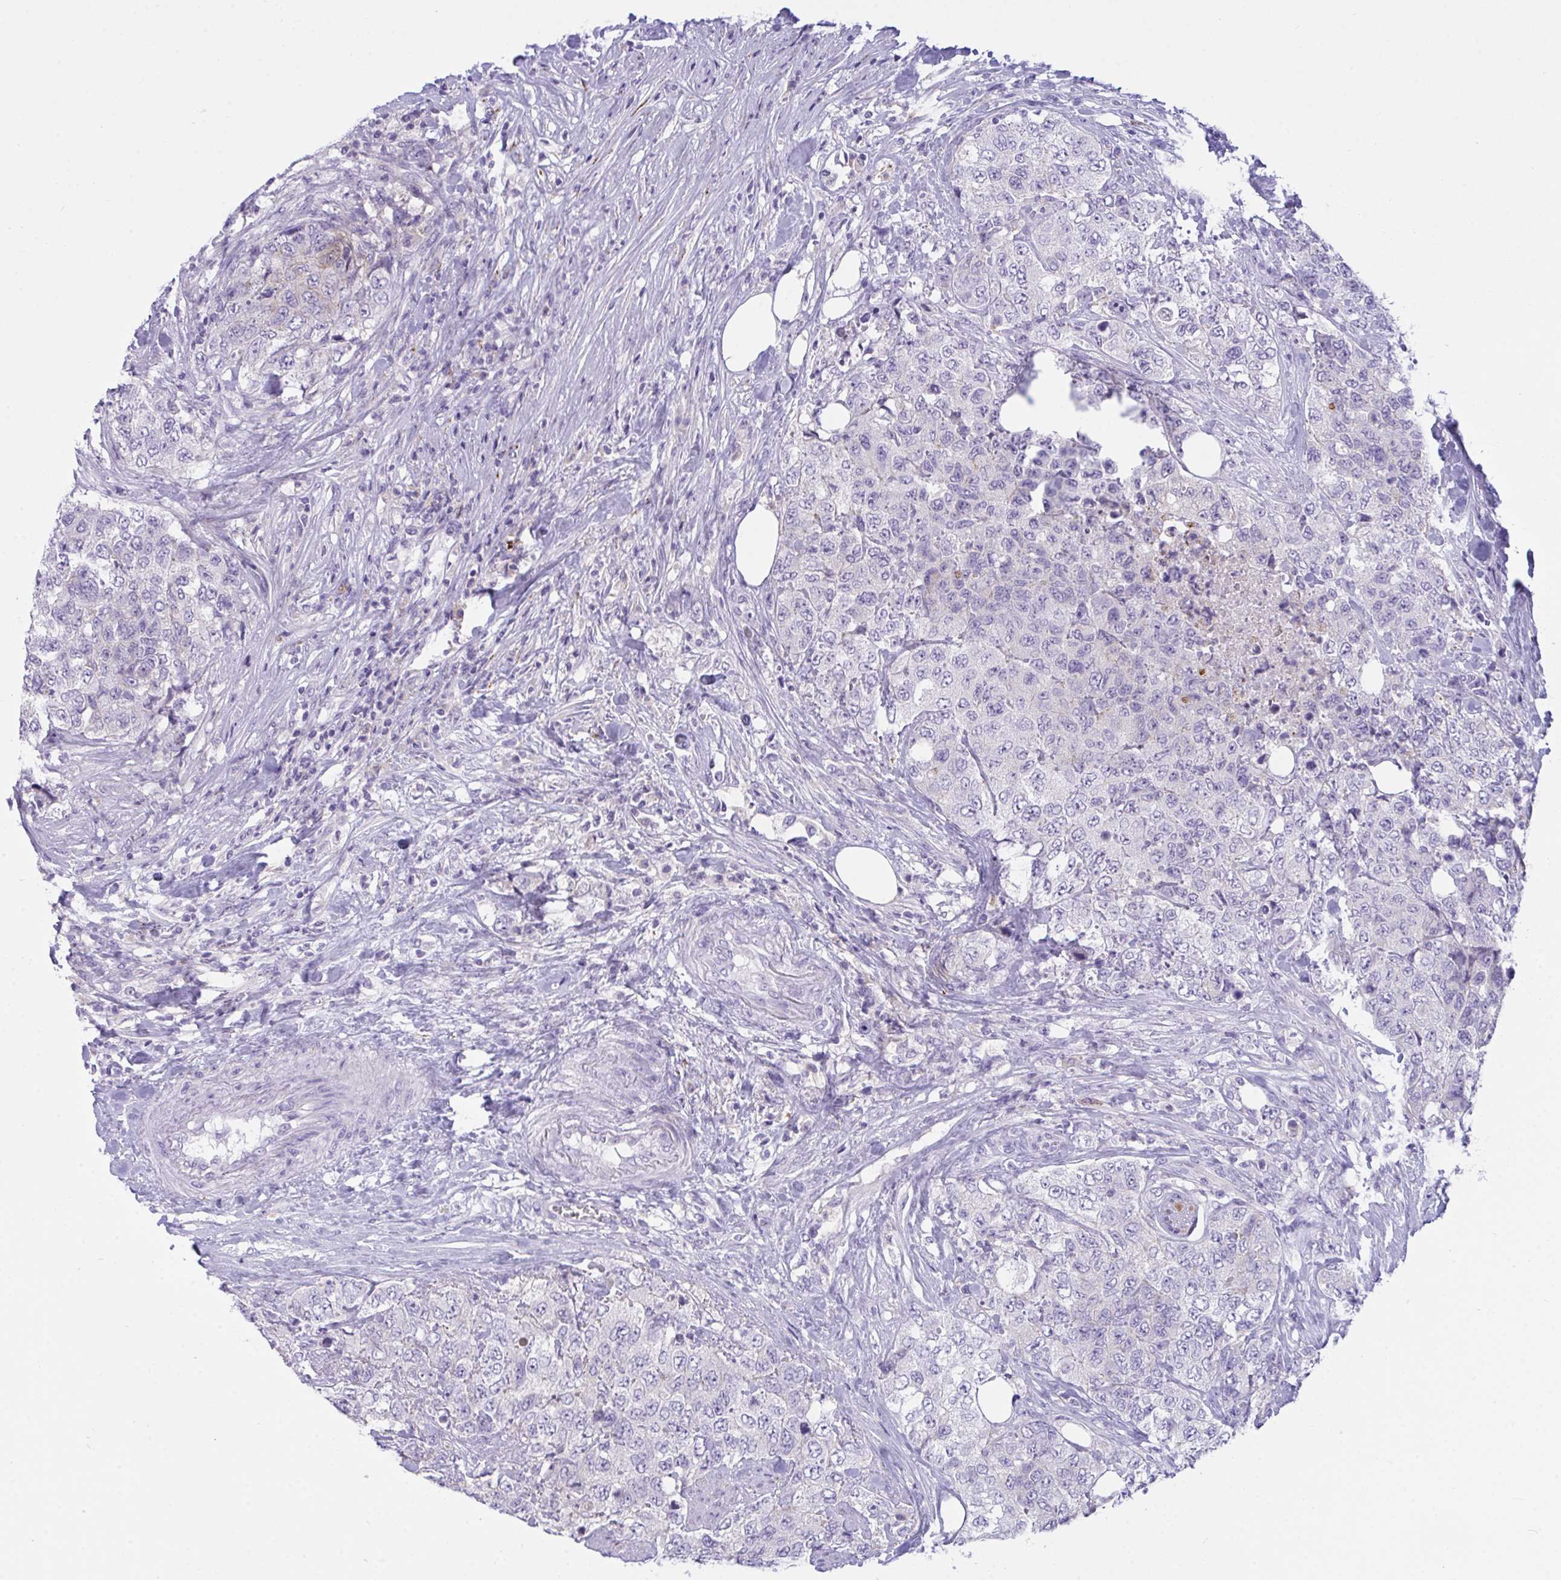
{"staining": {"intensity": "negative", "quantity": "none", "location": "none"}, "tissue": "urothelial cancer", "cell_type": "Tumor cells", "image_type": "cancer", "snomed": [{"axis": "morphology", "description": "Urothelial carcinoma, High grade"}, {"axis": "topography", "description": "Urinary bladder"}], "caption": "An image of human urothelial cancer is negative for staining in tumor cells.", "gene": "SEMA6B", "patient": {"sex": "female", "age": 78}}